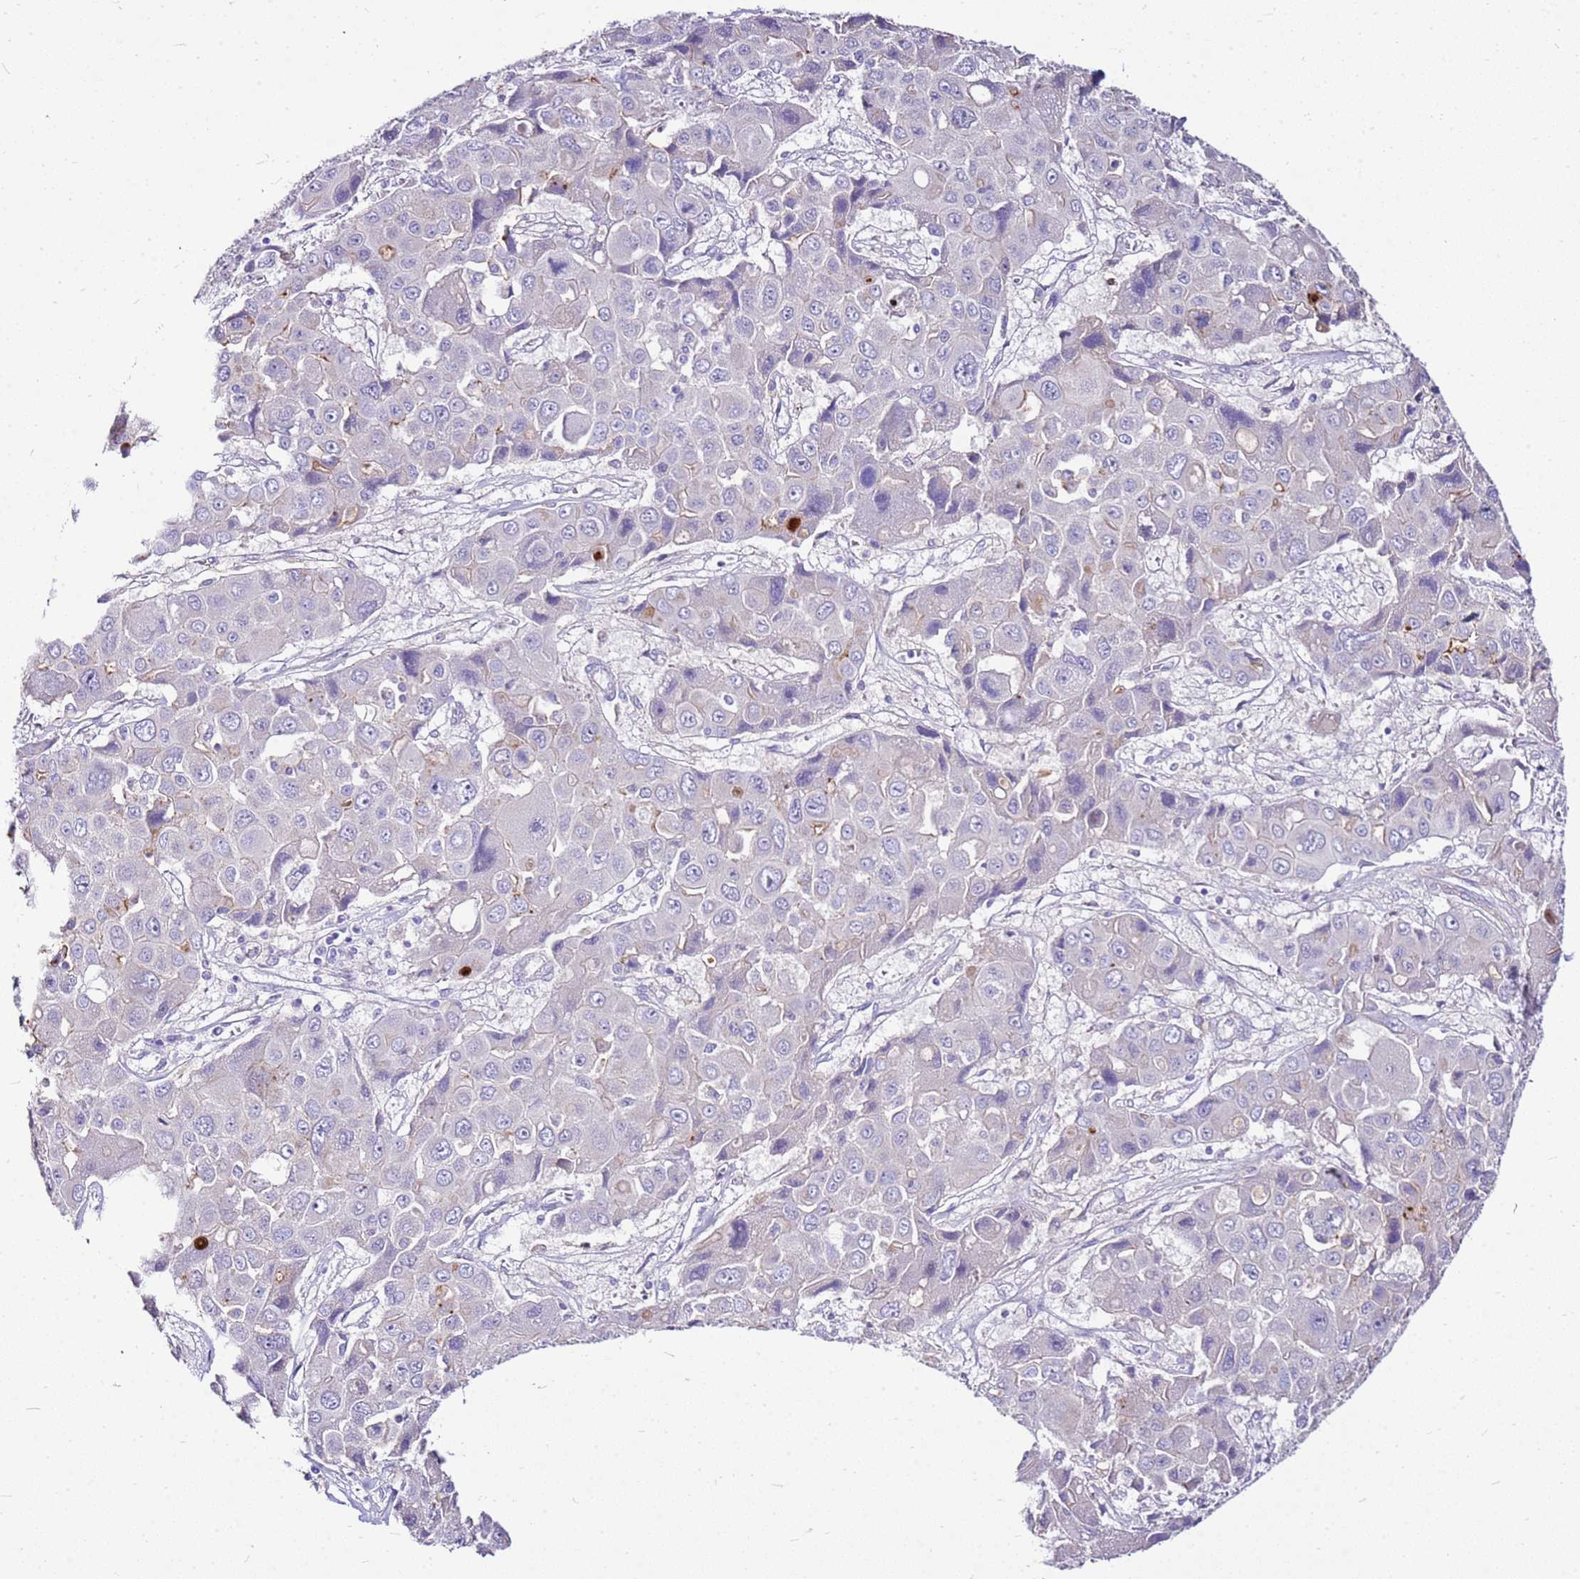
{"staining": {"intensity": "negative", "quantity": "none", "location": "none"}, "tissue": "liver cancer", "cell_type": "Tumor cells", "image_type": "cancer", "snomed": [{"axis": "morphology", "description": "Cholangiocarcinoma"}, {"axis": "topography", "description": "Liver"}], "caption": "This is an immunohistochemistry (IHC) image of liver cancer. There is no positivity in tumor cells.", "gene": "DCDC2B", "patient": {"sex": "male", "age": 67}}